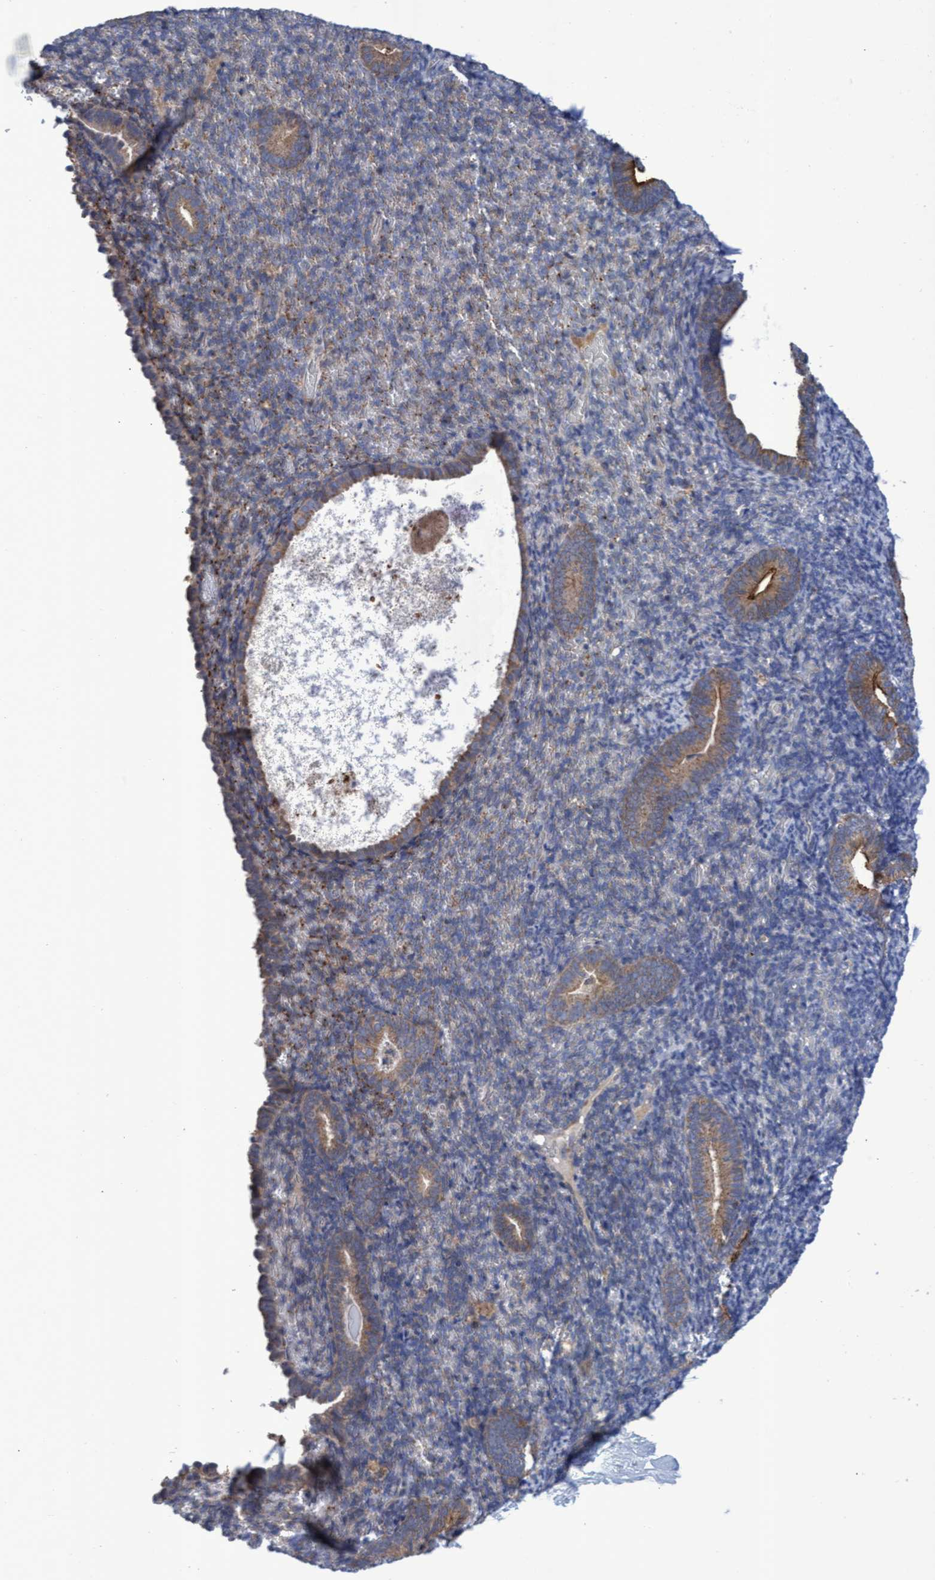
{"staining": {"intensity": "negative", "quantity": "none", "location": "none"}, "tissue": "endometrium", "cell_type": "Cells in endometrial stroma", "image_type": "normal", "snomed": [{"axis": "morphology", "description": "Normal tissue, NOS"}, {"axis": "topography", "description": "Endometrium"}], "caption": "The IHC histopathology image has no significant staining in cells in endometrial stroma of endometrium.", "gene": "NAT16", "patient": {"sex": "female", "age": 51}}